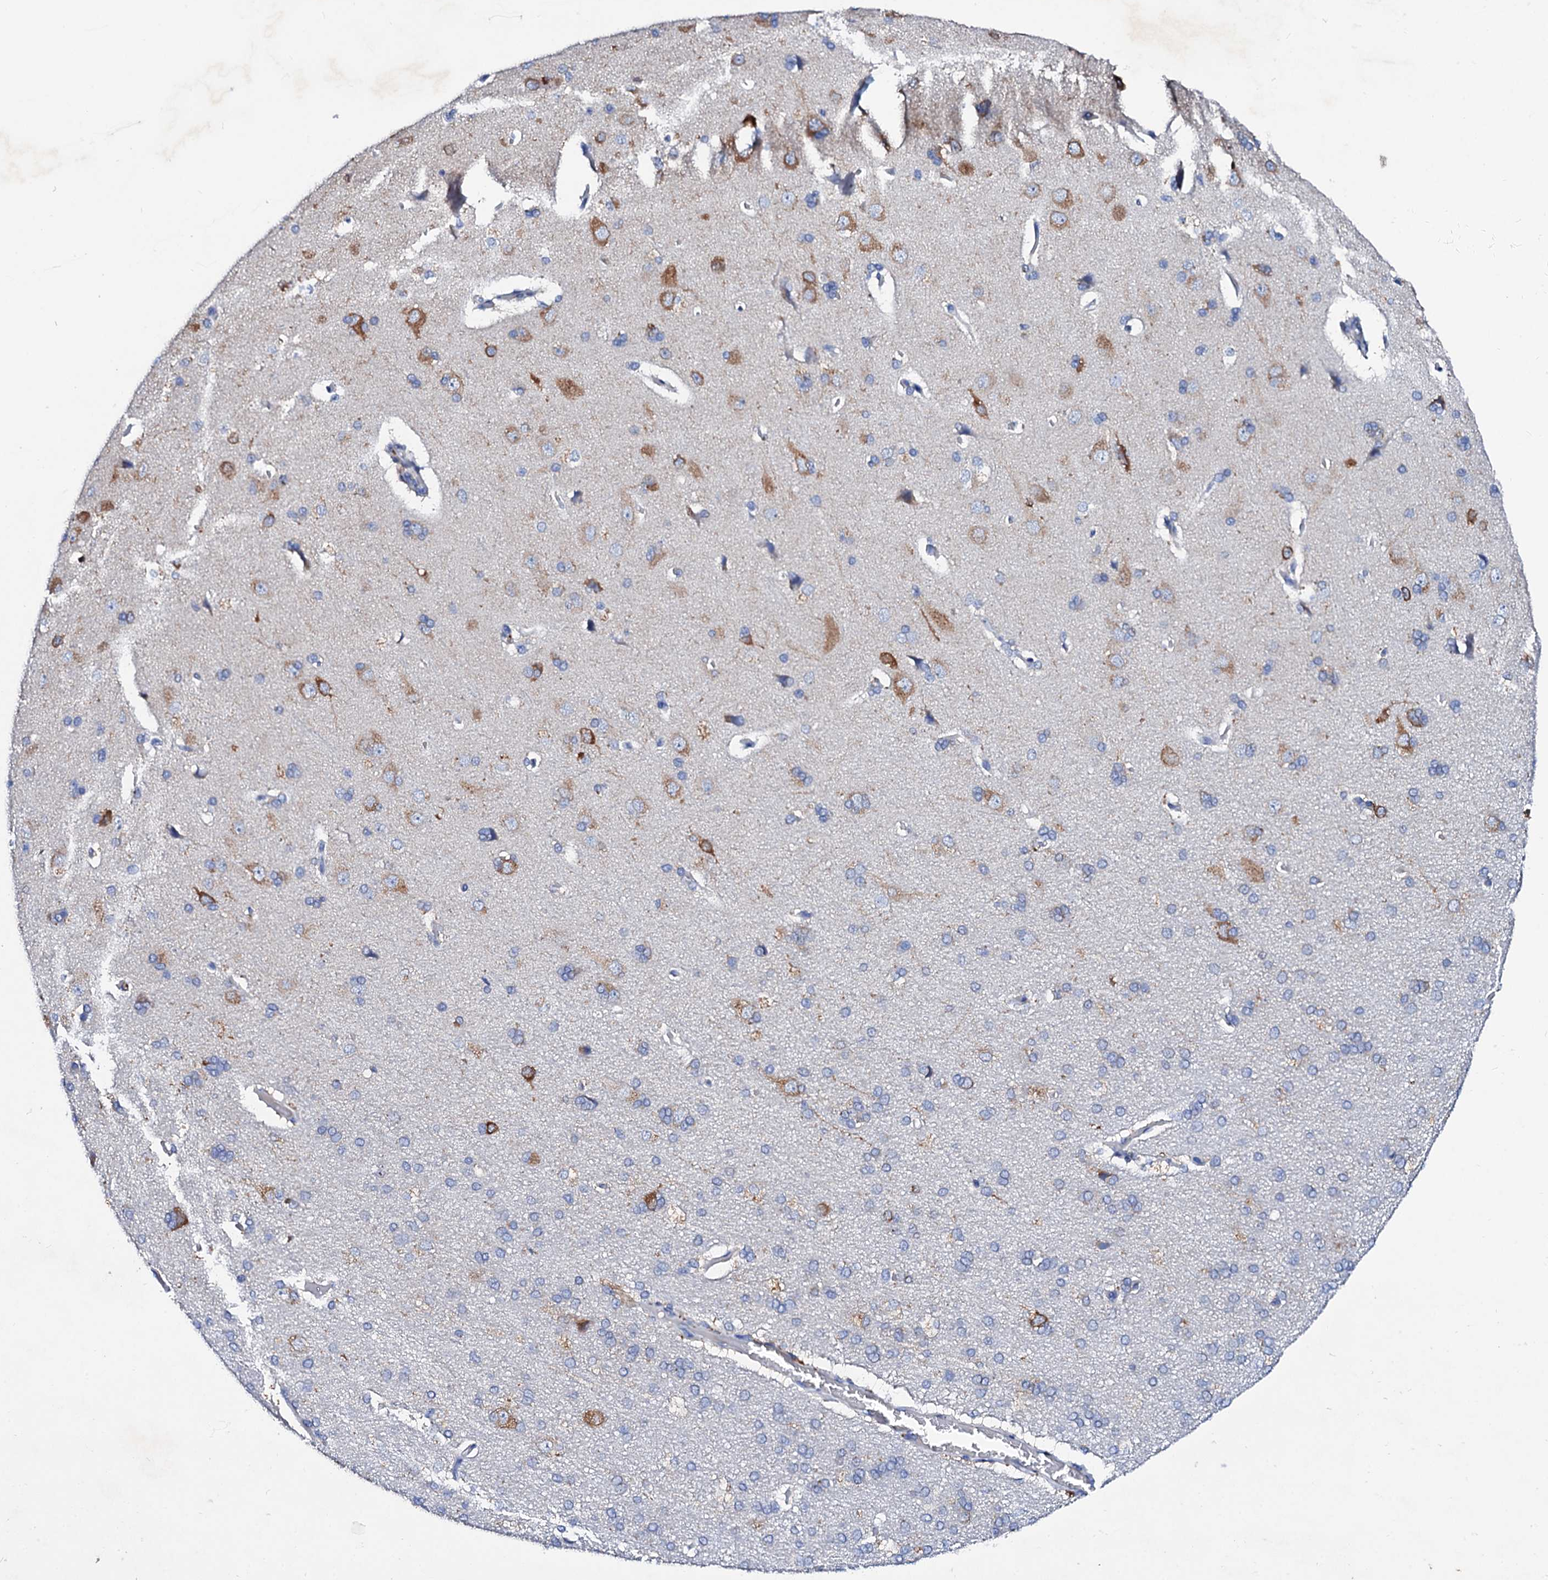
{"staining": {"intensity": "negative", "quantity": "none", "location": "none"}, "tissue": "cerebral cortex", "cell_type": "Endothelial cells", "image_type": "normal", "snomed": [{"axis": "morphology", "description": "Normal tissue, NOS"}, {"axis": "topography", "description": "Cerebral cortex"}], "caption": "Cerebral cortex was stained to show a protein in brown. There is no significant expression in endothelial cells. The staining is performed using DAB (3,3'-diaminobenzidine) brown chromogen with nuclei counter-stained in using hematoxylin.", "gene": "GLB1L3", "patient": {"sex": "male", "age": 62}}